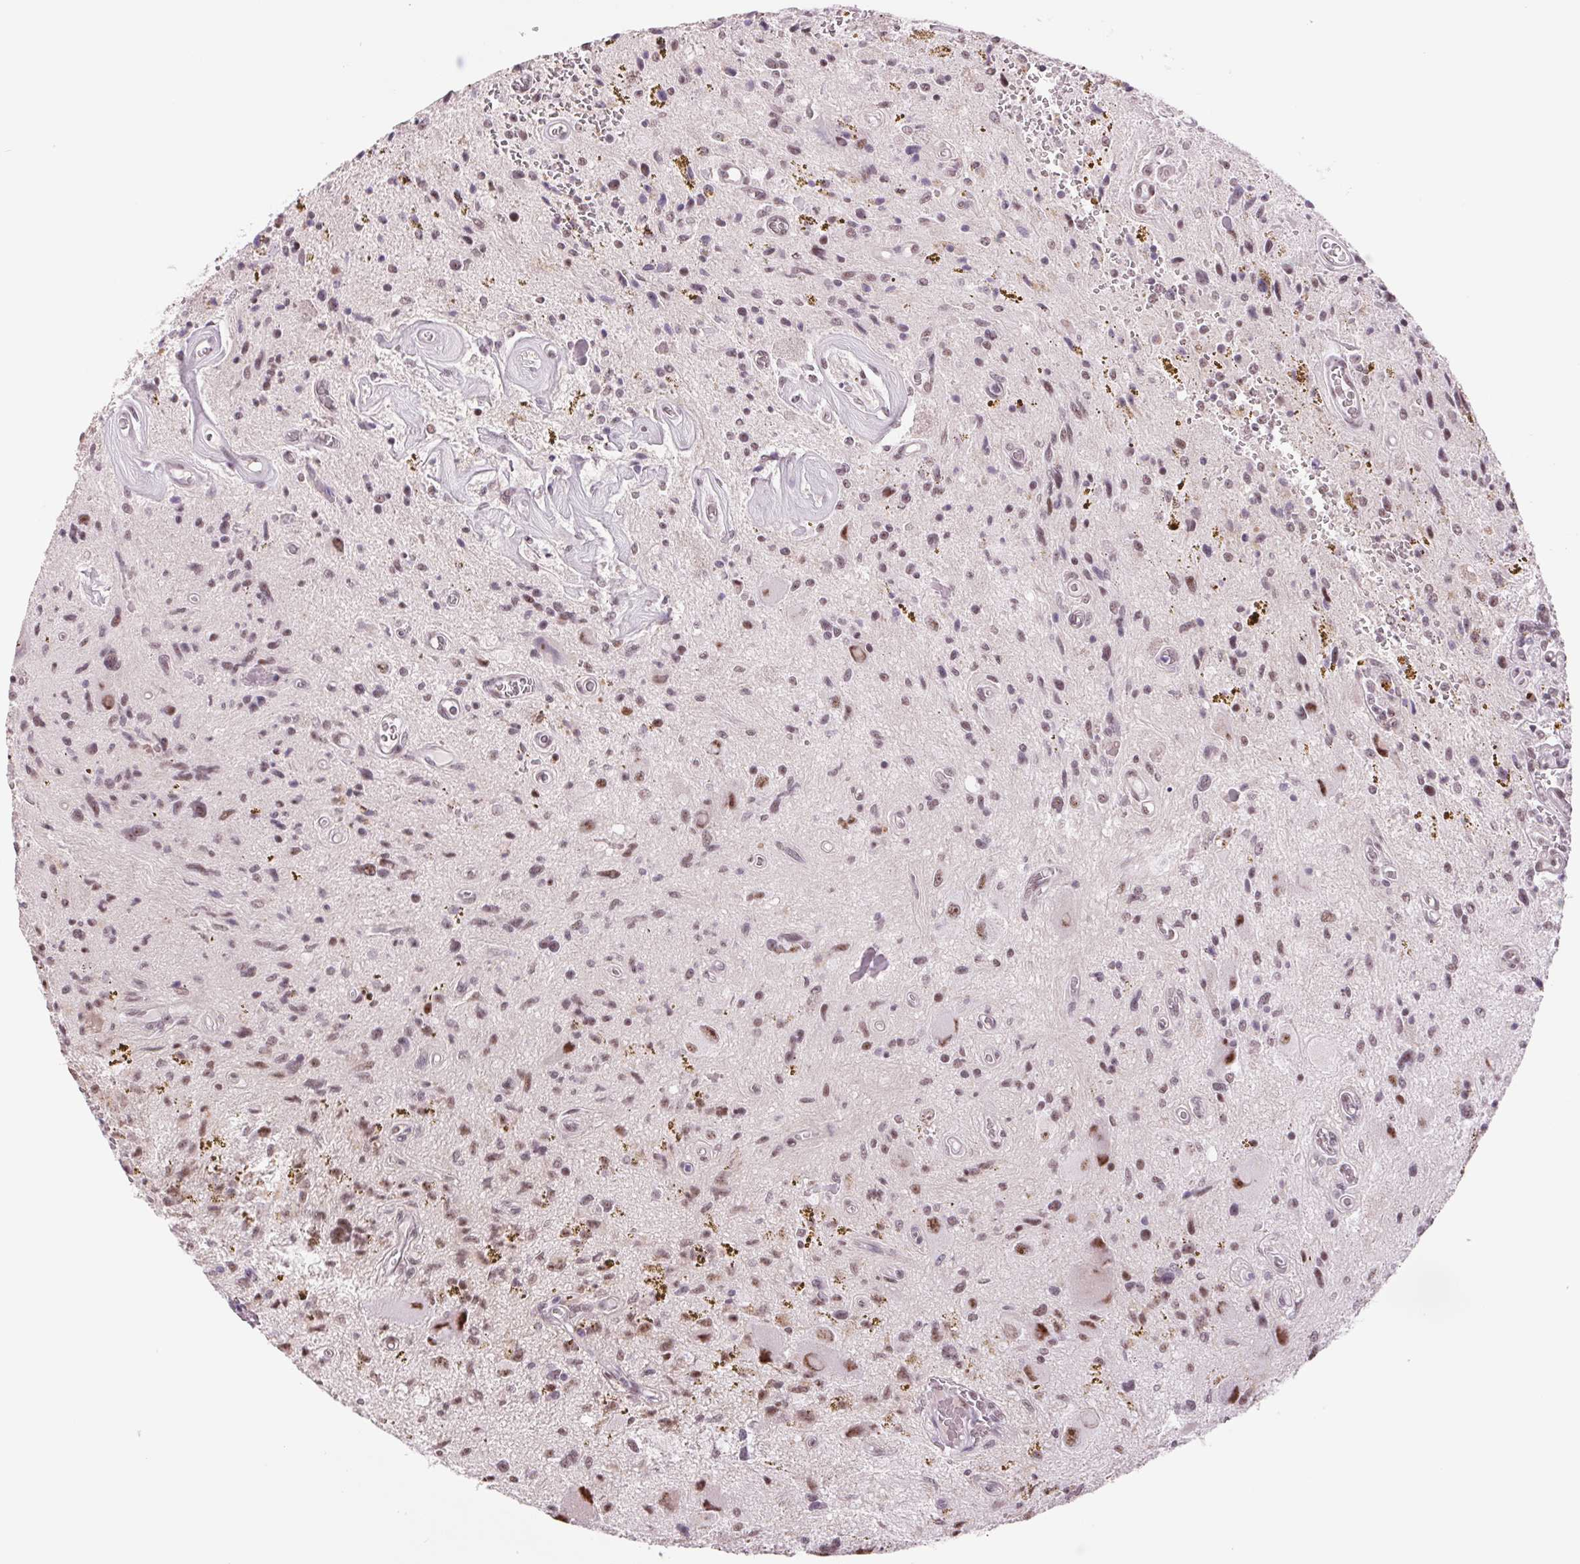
{"staining": {"intensity": "weak", "quantity": "25%-75%", "location": "nuclear"}, "tissue": "glioma", "cell_type": "Tumor cells", "image_type": "cancer", "snomed": [{"axis": "morphology", "description": "Glioma, malignant, Low grade"}, {"axis": "topography", "description": "Cerebellum"}], "caption": "Tumor cells exhibit low levels of weak nuclear expression in about 25%-75% of cells in glioma.", "gene": "ZC3H14", "patient": {"sex": "female", "age": 14}}